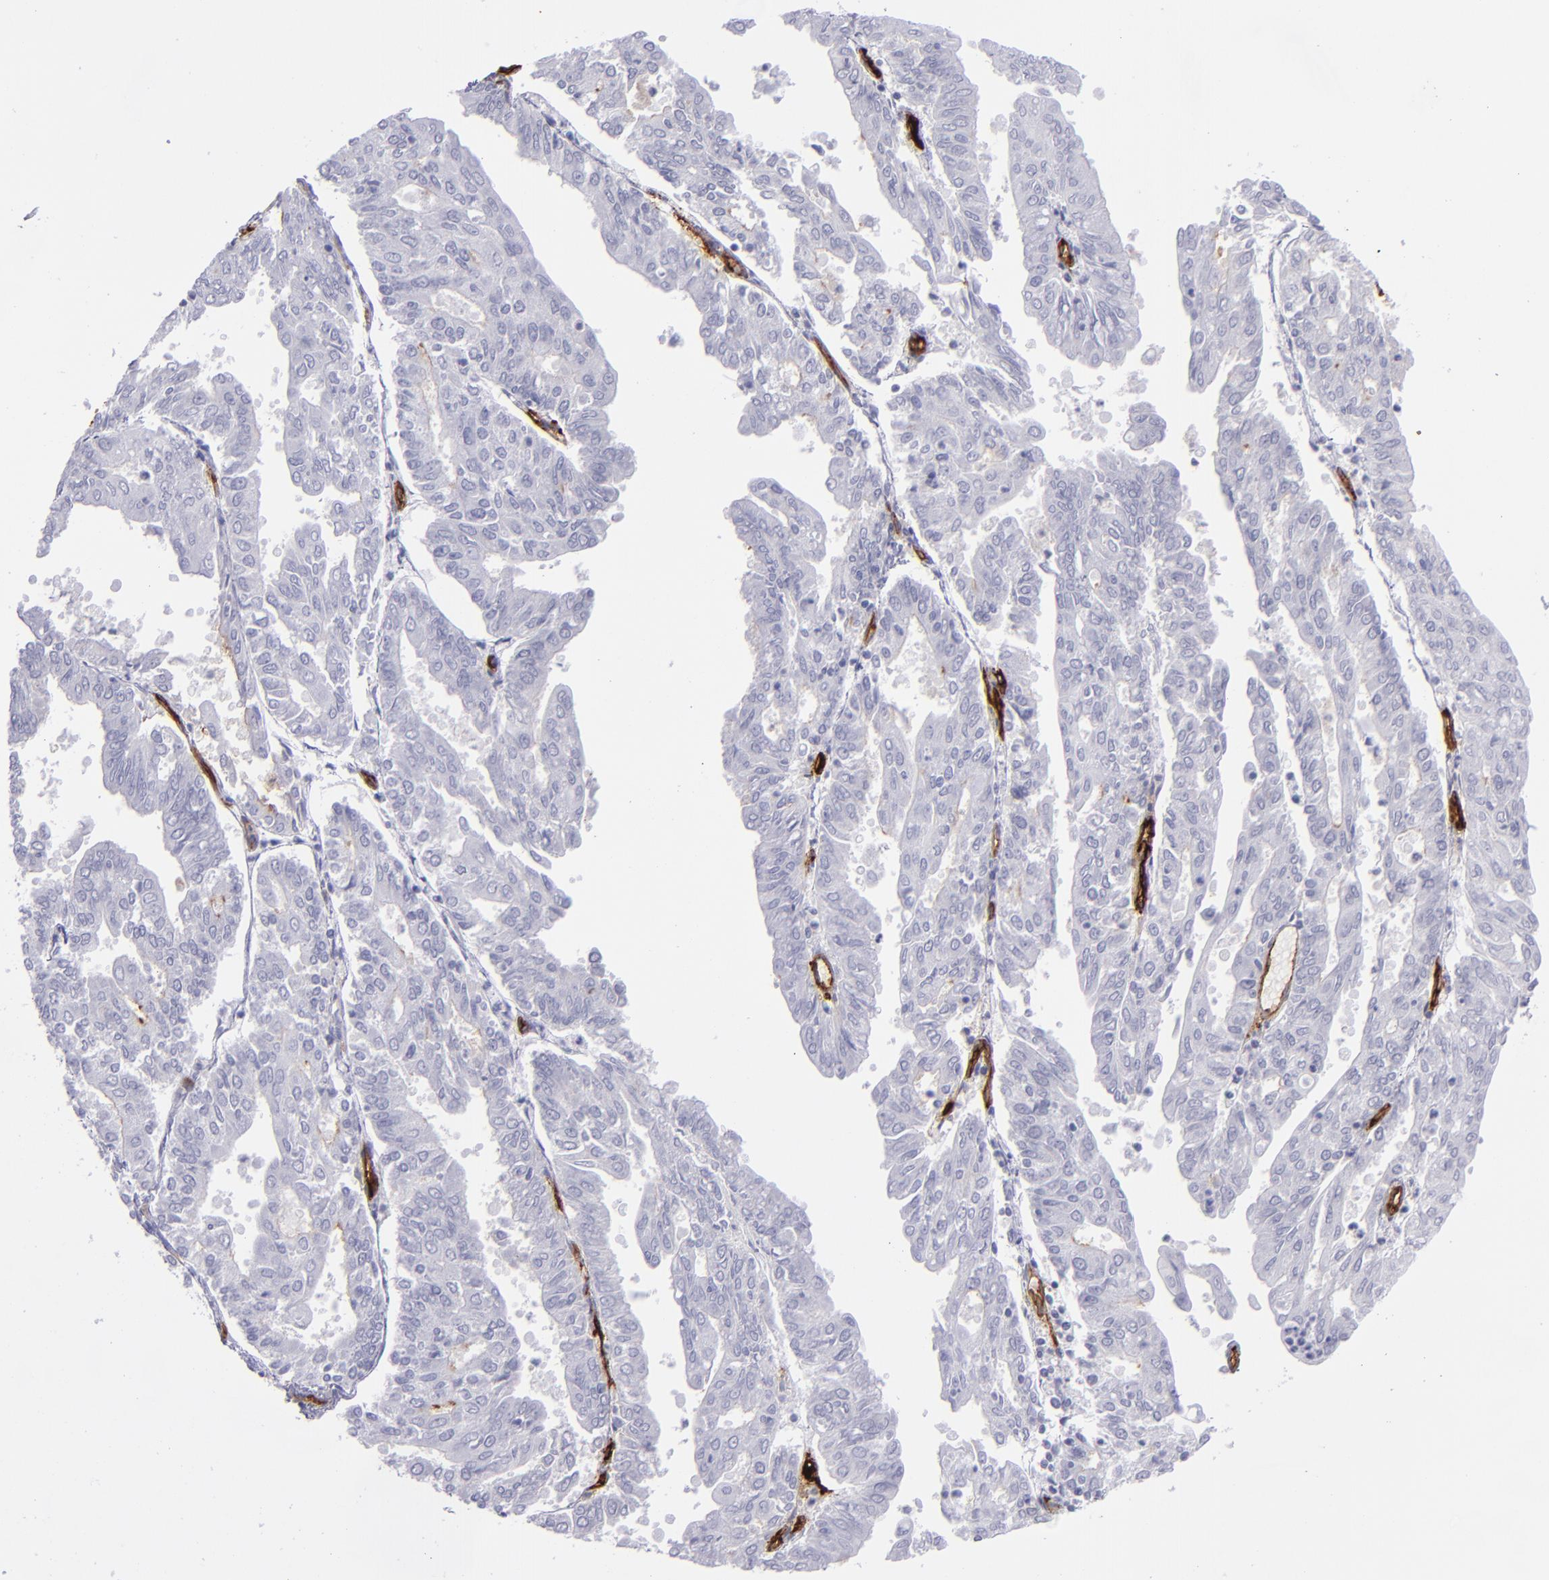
{"staining": {"intensity": "negative", "quantity": "none", "location": "none"}, "tissue": "endometrial cancer", "cell_type": "Tumor cells", "image_type": "cancer", "snomed": [{"axis": "morphology", "description": "Adenocarcinoma, NOS"}, {"axis": "topography", "description": "Endometrium"}], "caption": "This histopathology image is of adenocarcinoma (endometrial) stained with IHC to label a protein in brown with the nuclei are counter-stained blue. There is no staining in tumor cells.", "gene": "ACE", "patient": {"sex": "female", "age": 79}}